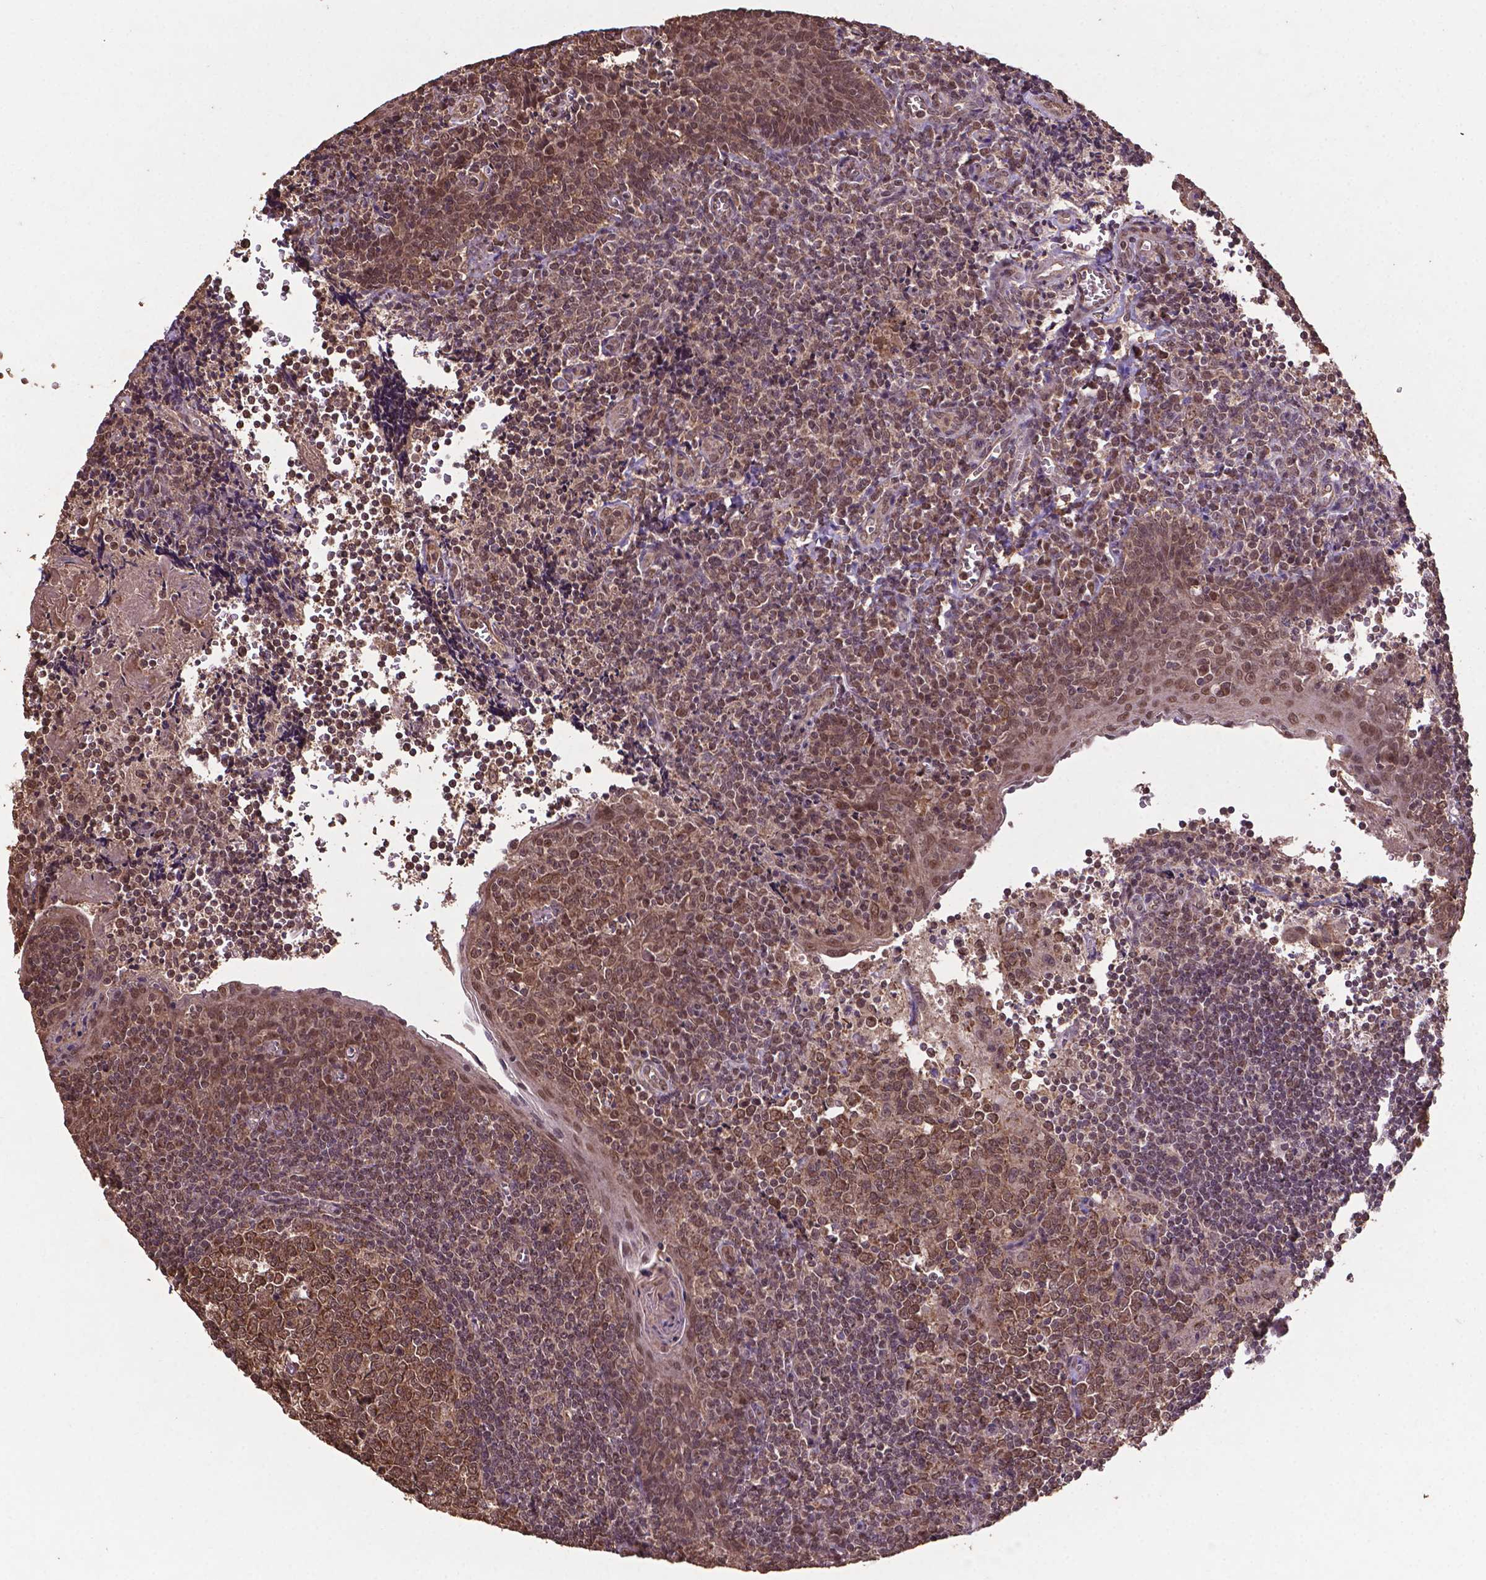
{"staining": {"intensity": "moderate", "quantity": ">75%", "location": "cytoplasmic/membranous,nuclear"}, "tissue": "tonsil", "cell_type": "Germinal center cells", "image_type": "normal", "snomed": [{"axis": "morphology", "description": "Normal tissue, NOS"}, {"axis": "morphology", "description": "Inflammation, NOS"}, {"axis": "topography", "description": "Tonsil"}], "caption": "DAB immunohistochemical staining of normal human tonsil displays moderate cytoplasmic/membranous,nuclear protein staining in about >75% of germinal center cells.", "gene": "DCAF1", "patient": {"sex": "female", "age": 31}}